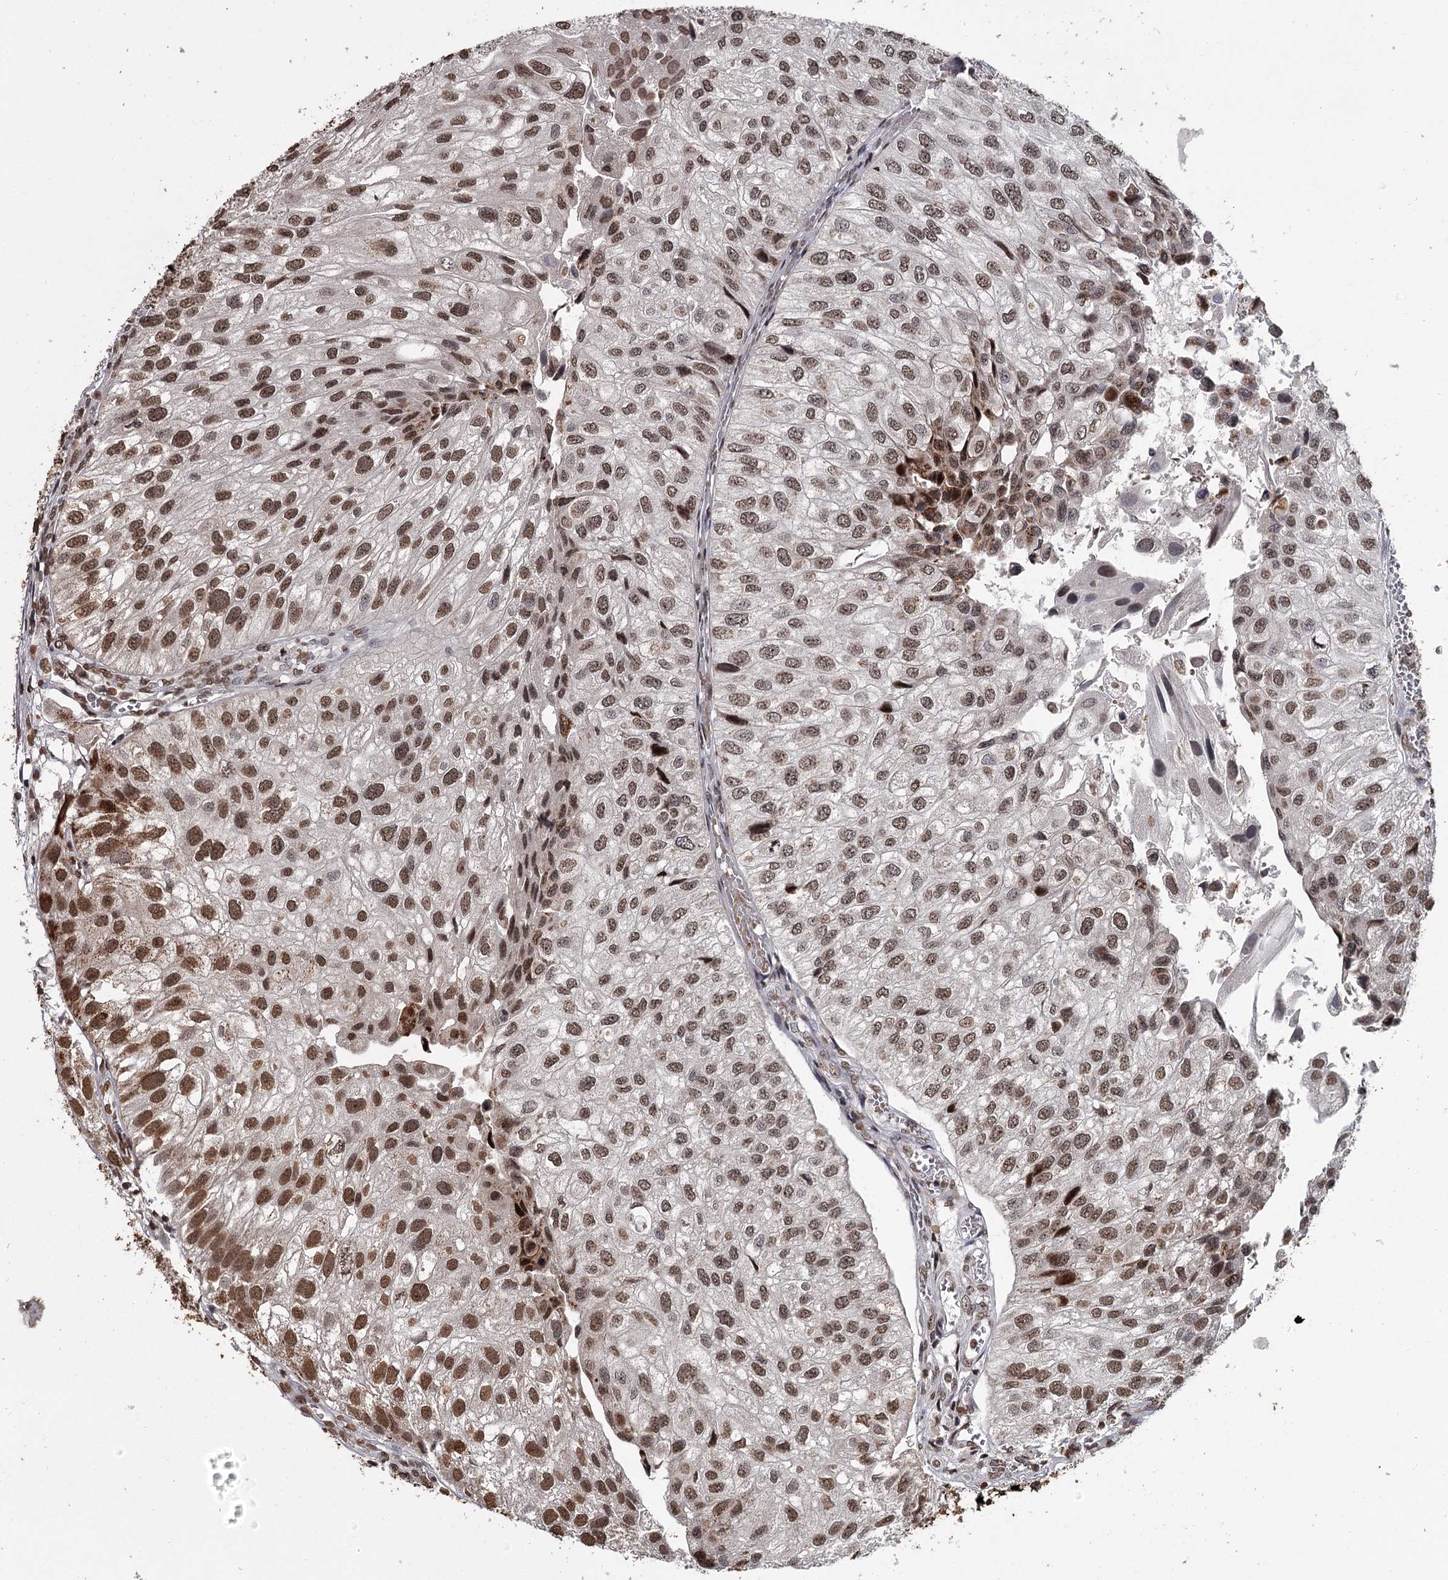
{"staining": {"intensity": "moderate", "quantity": ">75%", "location": "nuclear"}, "tissue": "urothelial cancer", "cell_type": "Tumor cells", "image_type": "cancer", "snomed": [{"axis": "morphology", "description": "Urothelial carcinoma, Low grade"}, {"axis": "topography", "description": "Urinary bladder"}], "caption": "IHC (DAB (3,3'-diaminobenzidine)) staining of human low-grade urothelial carcinoma shows moderate nuclear protein staining in about >75% of tumor cells.", "gene": "THYN1", "patient": {"sex": "female", "age": 89}}